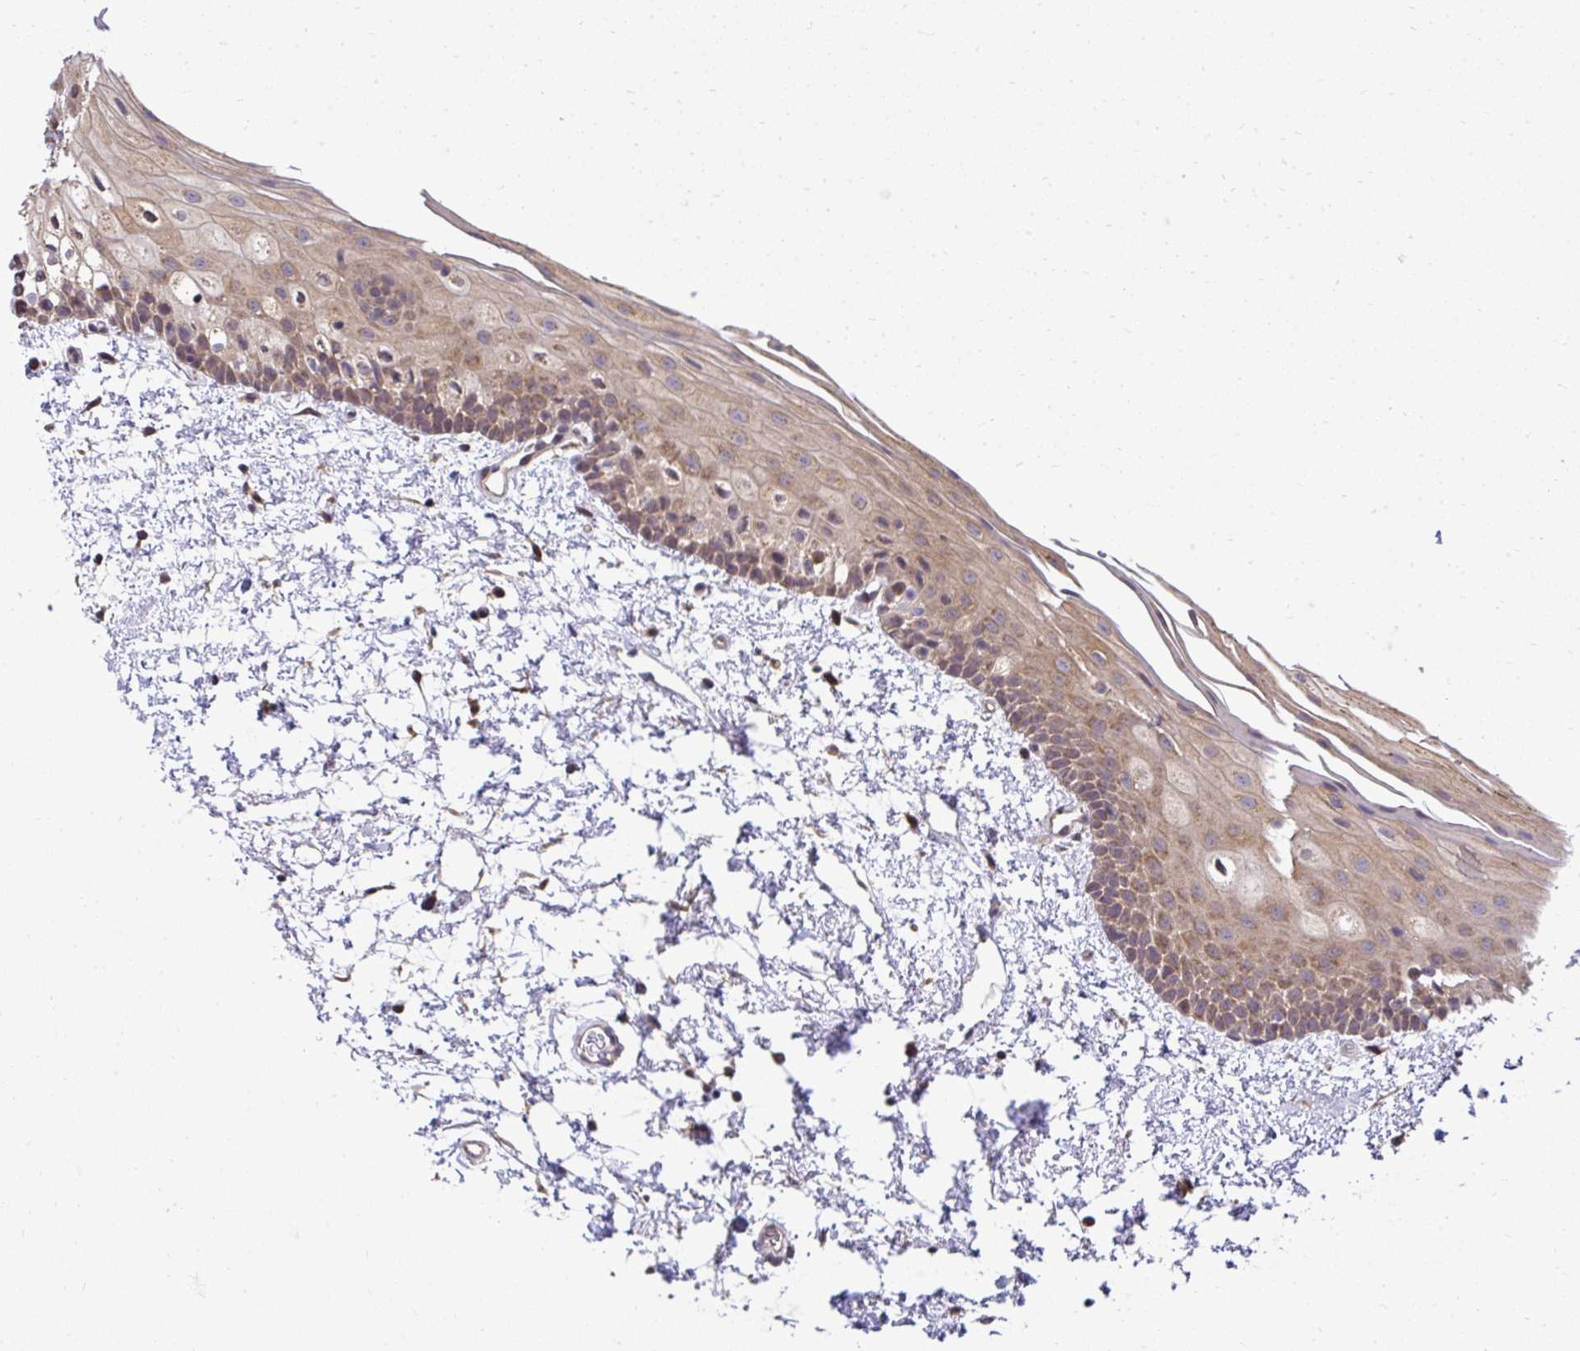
{"staining": {"intensity": "moderate", "quantity": ">75%", "location": "cytoplasmic/membranous"}, "tissue": "oral mucosa", "cell_type": "Squamous epithelial cells", "image_type": "normal", "snomed": [{"axis": "morphology", "description": "Normal tissue, NOS"}, {"axis": "topography", "description": "Oral tissue"}], "caption": "Squamous epithelial cells show medium levels of moderate cytoplasmic/membranous positivity in about >75% of cells in unremarkable human oral mucosa.", "gene": "RDH14", "patient": {"sex": "female", "age": 82}}